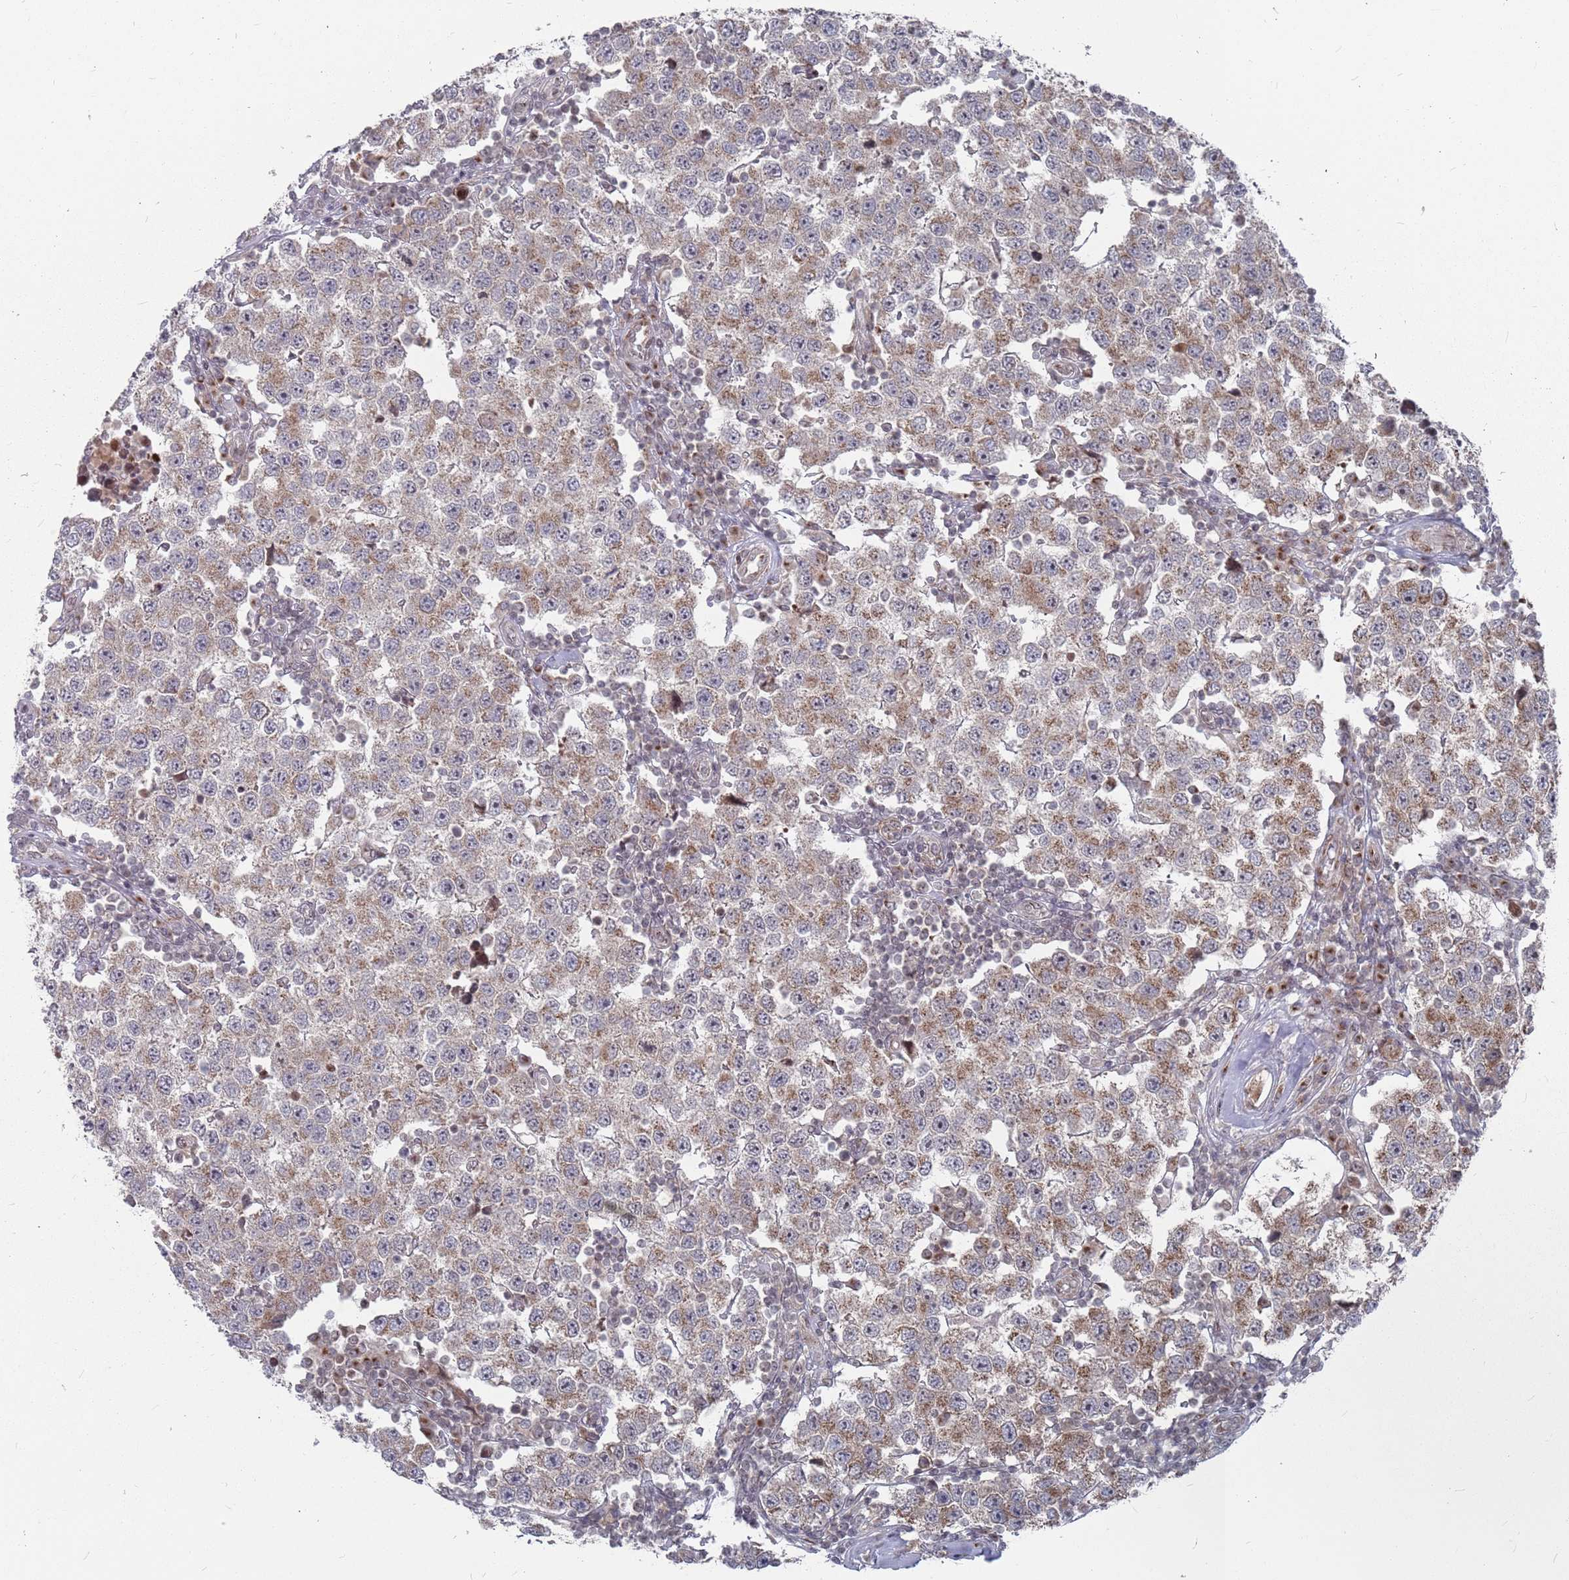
{"staining": {"intensity": "moderate", "quantity": ">75%", "location": "cytoplasmic/membranous"}, "tissue": "testis cancer", "cell_type": "Tumor cells", "image_type": "cancer", "snomed": [{"axis": "morphology", "description": "Seminoma, NOS"}, {"axis": "topography", "description": "Testis"}], "caption": "Immunohistochemistry (IHC) photomicrograph of human testis cancer (seminoma) stained for a protein (brown), which reveals medium levels of moderate cytoplasmic/membranous positivity in about >75% of tumor cells.", "gene": "FMO4", "patient": {"sex": "male", "age": 34}}